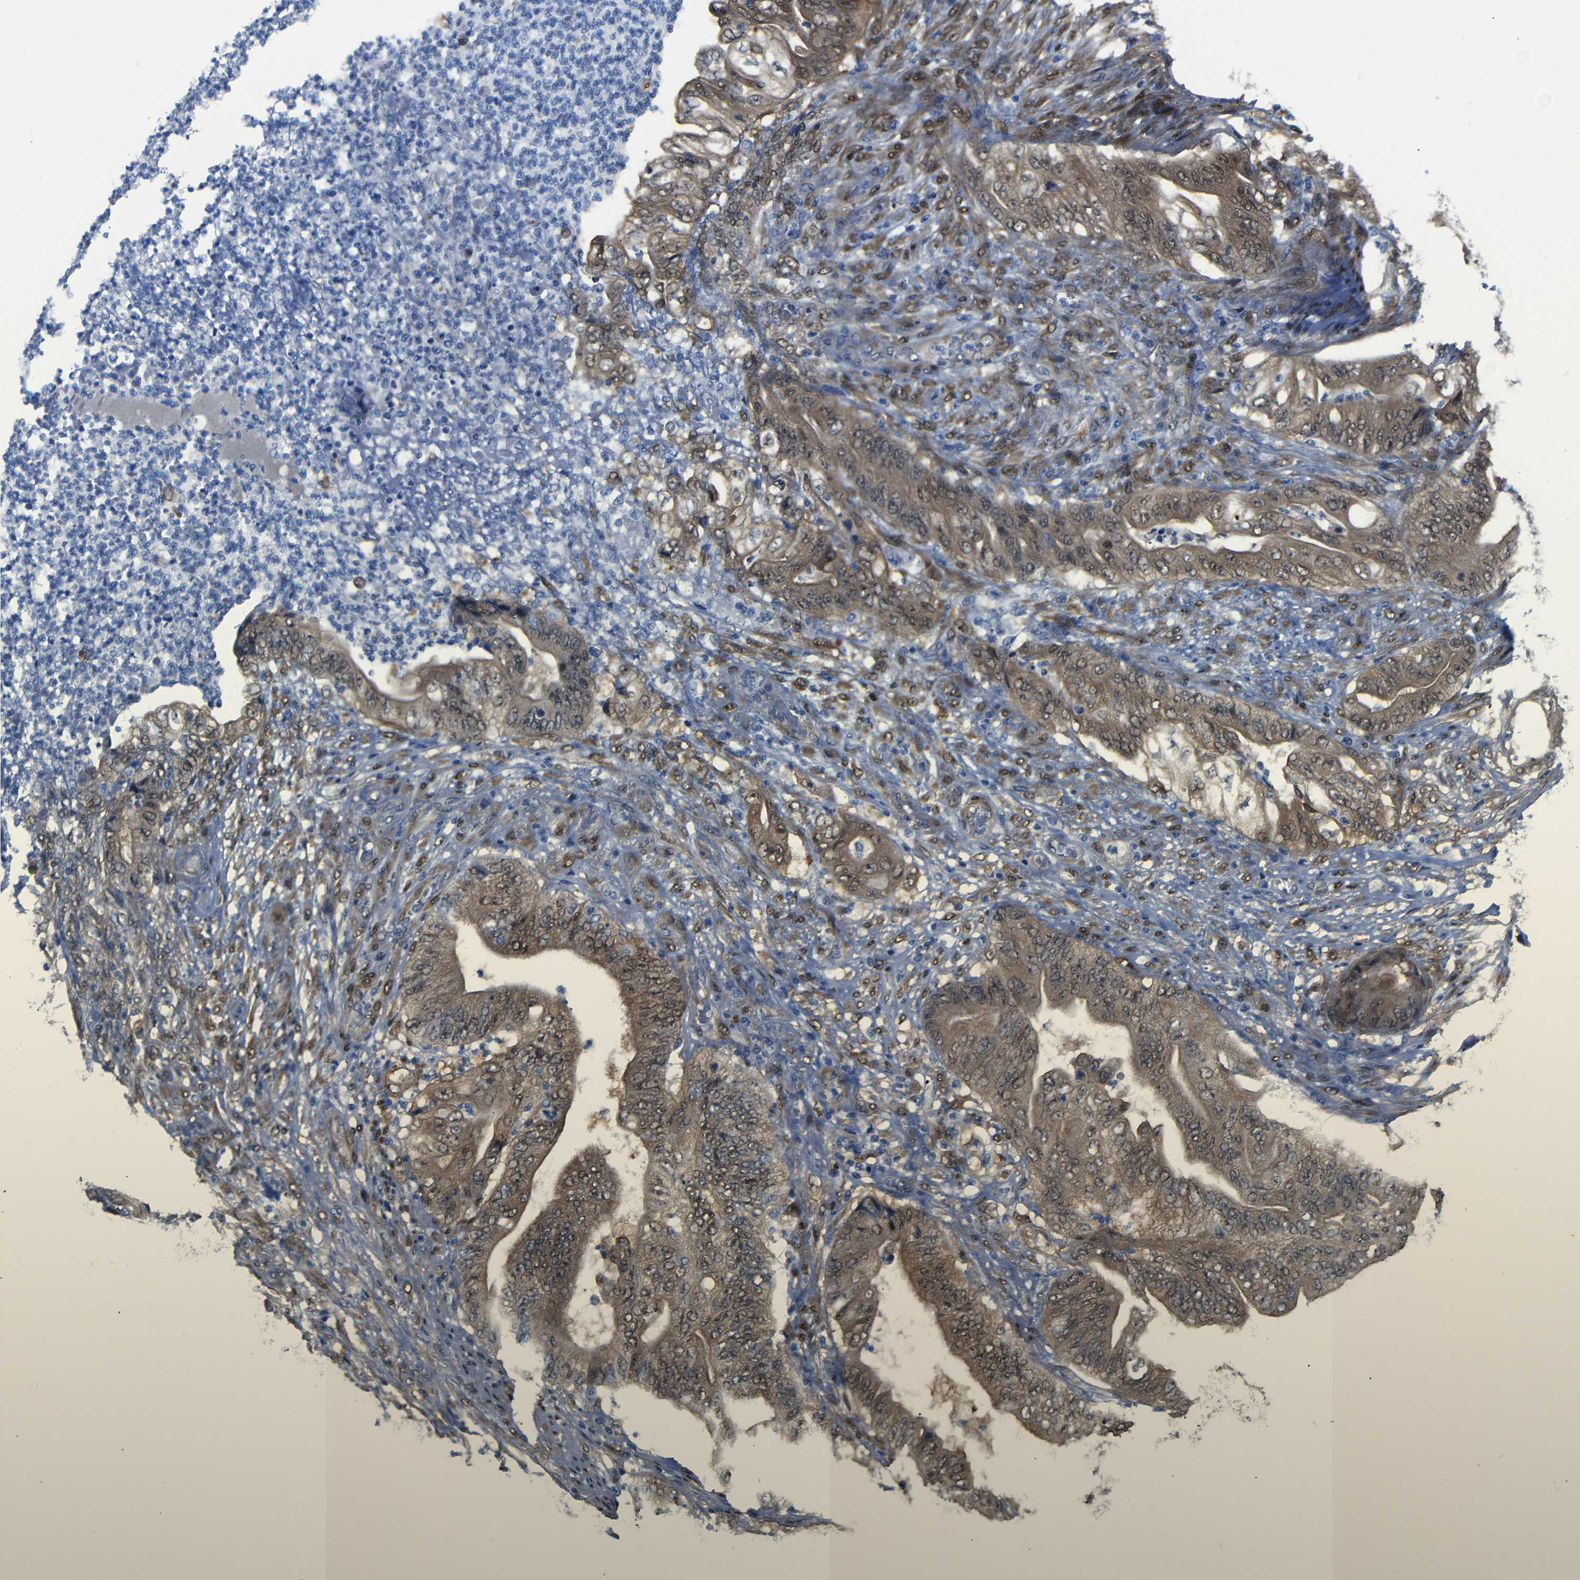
{"staining": {"intensity": "moderate", "quantity": ">75%", "location": "cytoplasmic/membranous,nuclear"}, "tissue": "stomach cancer", "cell_type": "Tumor cells", "image_type": "cancer", "snomed": [{"axis": "morphology", "description": "Adenocarcinoma, NOS"}, {"axis": "topography", "description": "Stomach"}], "caption": "Protein expression analysis of stomach cancer (adenocarcinoma) displays moderate cytoplasmic/membranous and nuclear expression in about >75% of tumor cells.", "gene": "YAP1", "patient": {"sex": "female", "age": 73}}